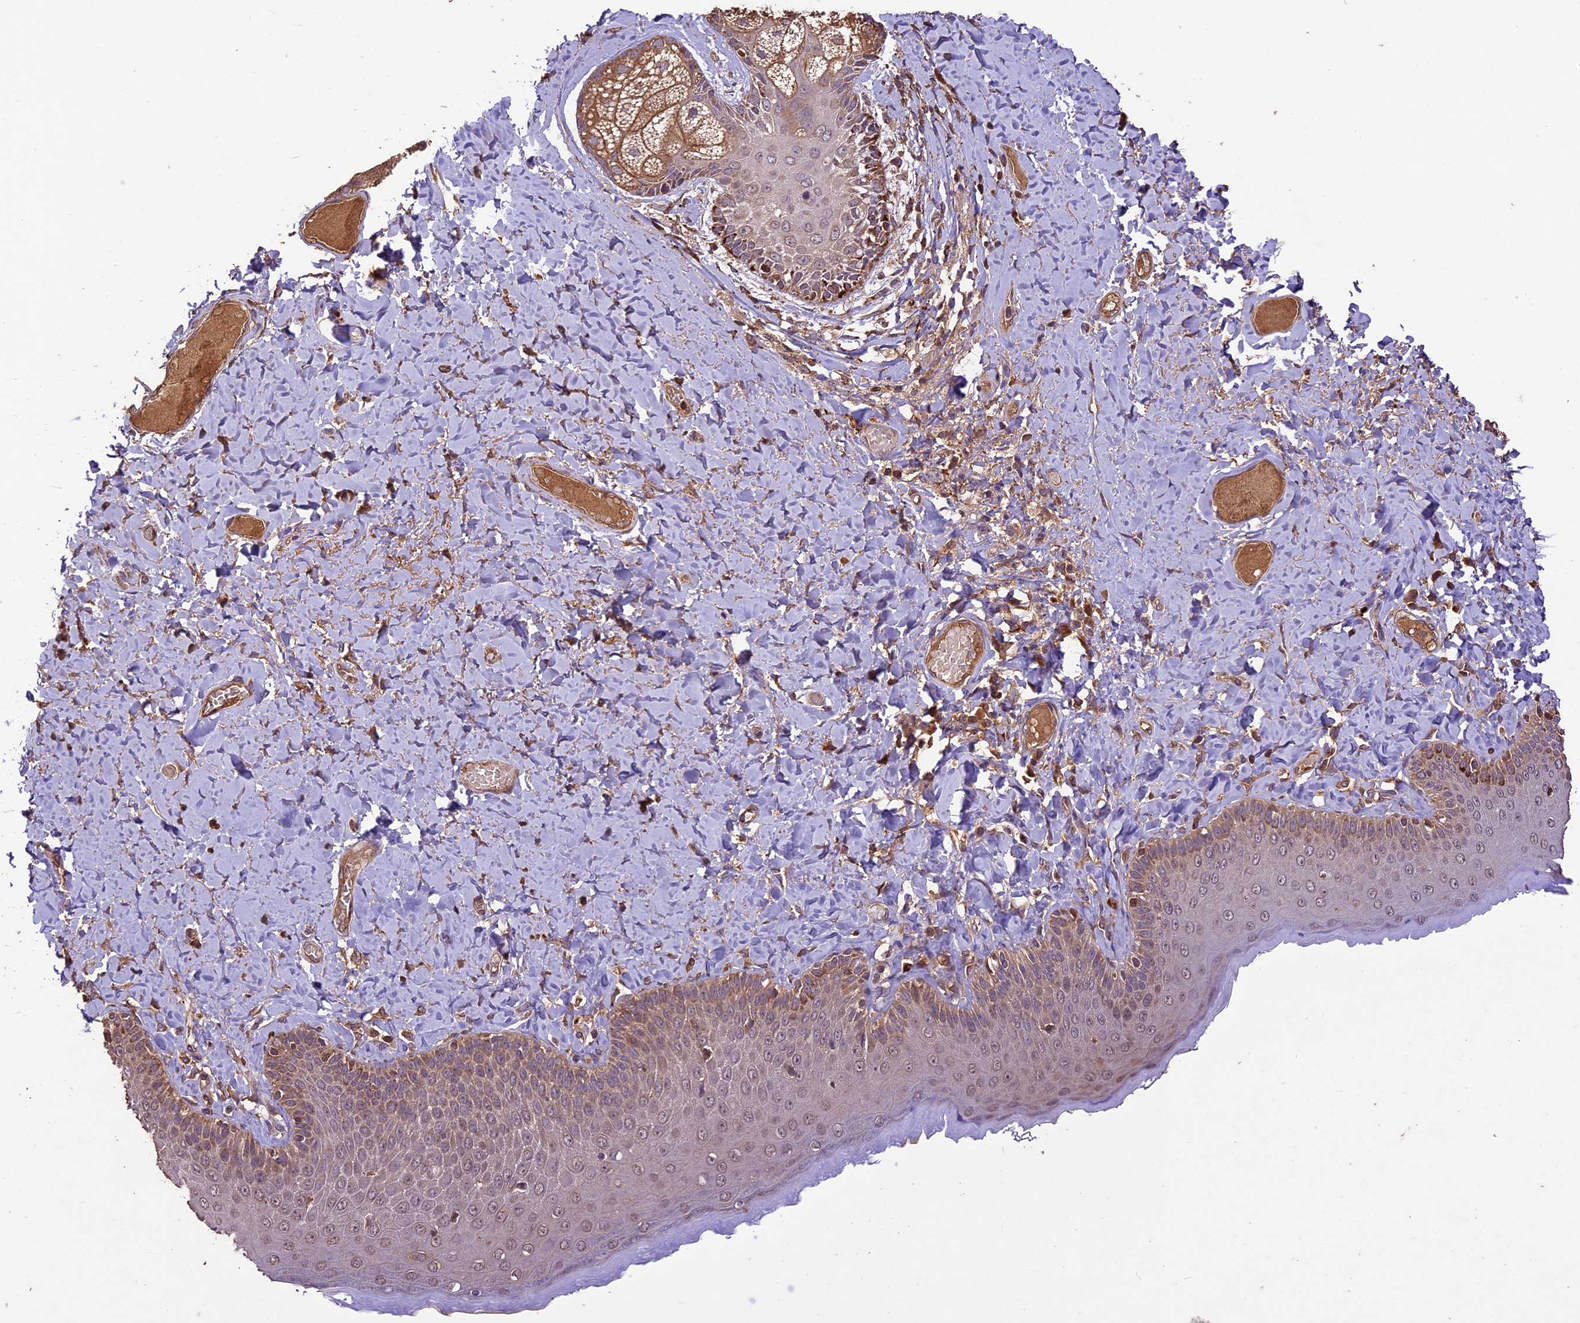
{"staining": {"intensity": "moderate", "quantity": ">75%", "location": "cytoplasmic/membranous,nuclear"}, "tissue": "skin", "cell_type": "Epidermal cells", "image_type": "normal", "snomed": [{"axis": "morphology", "description": "Normal tissue, NOS"}, {"axis": "topography", "description": "Anal"}], "caption": "Normal skin displays moderate cytoplasmic/membranous,nuclear expression in approximately >75% of epidermal cells.", "gene": "CRLF1", "patient": {"sex": "male", "age": 69}}